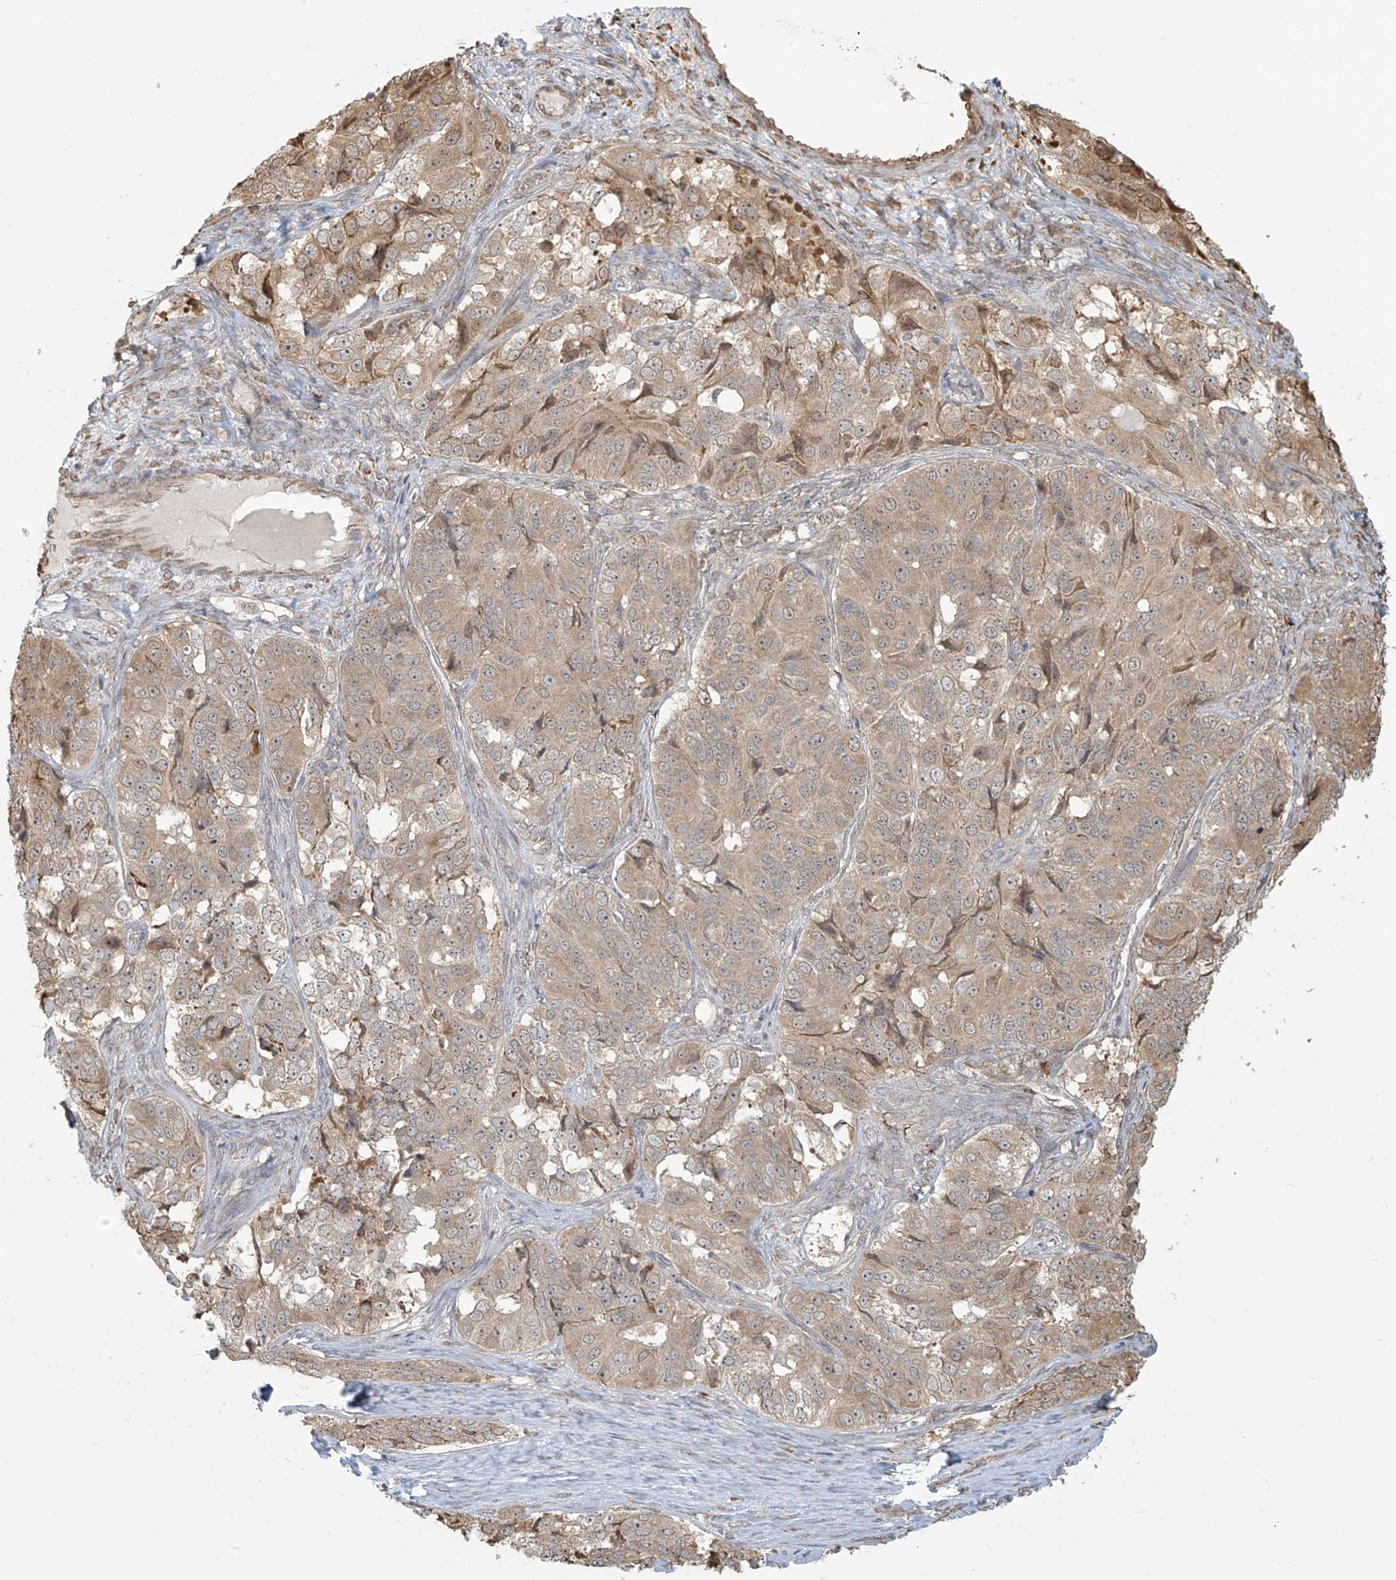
{"staining": {"intensity": "weak", "quantity": ">75%", "location": "cytoplasmic/membranous"}, "tissue": "ovarian cancer", "cell_type": "Tumor cells", "image_type": "cancer", "snomed": [{"axis": "morphology", "description": "Carcinoma, endometroid"}, {"axis": "topography", "description": "Ovary"}], "caption": "Tumor cells reveal weak cytoplasmic/membranous positivity in approximately >75% of cells in ovarian cancer (endometroid carcinoma).", "gene": "PLEKHM3", "patient": {"sex": "female", "age": 51}}